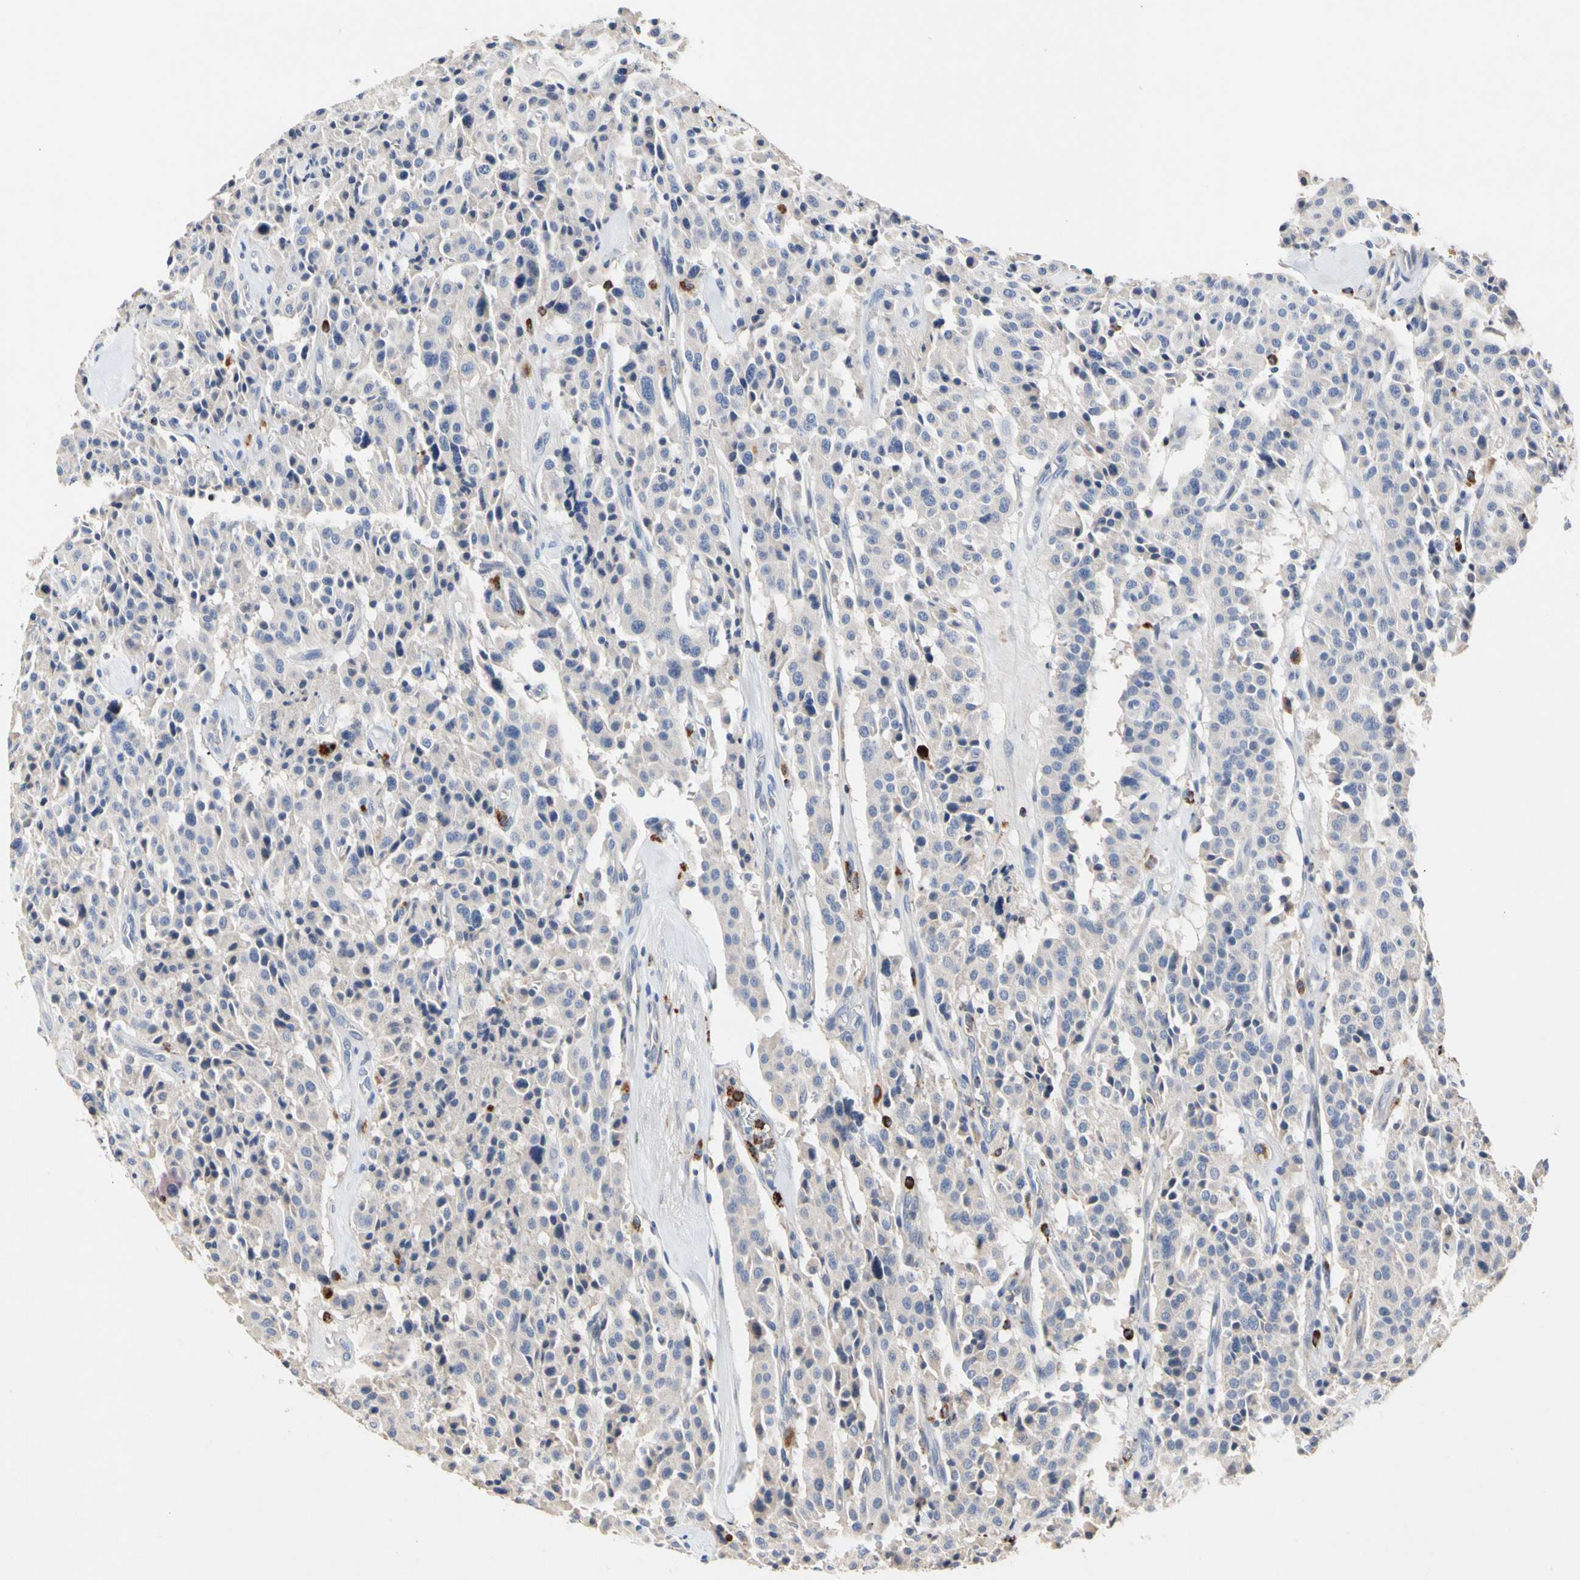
{"staining": {"intensity": "negative", "quantity": "none", "location": "none"}, "tissue": "carcinoid", "cell_type": "Tumor cells", "image_type": "cancer", "snomed": [{"axis": "morphology", "description": "Carcinoid, malignant, NOS"}, {"axis": "topography", "description": "Lung"}], "caption": "Tumor cells are negative for brown protein staining in carcinoid.", "gene": "ADA2", "patient": {"sex": "male", "age": 30}}